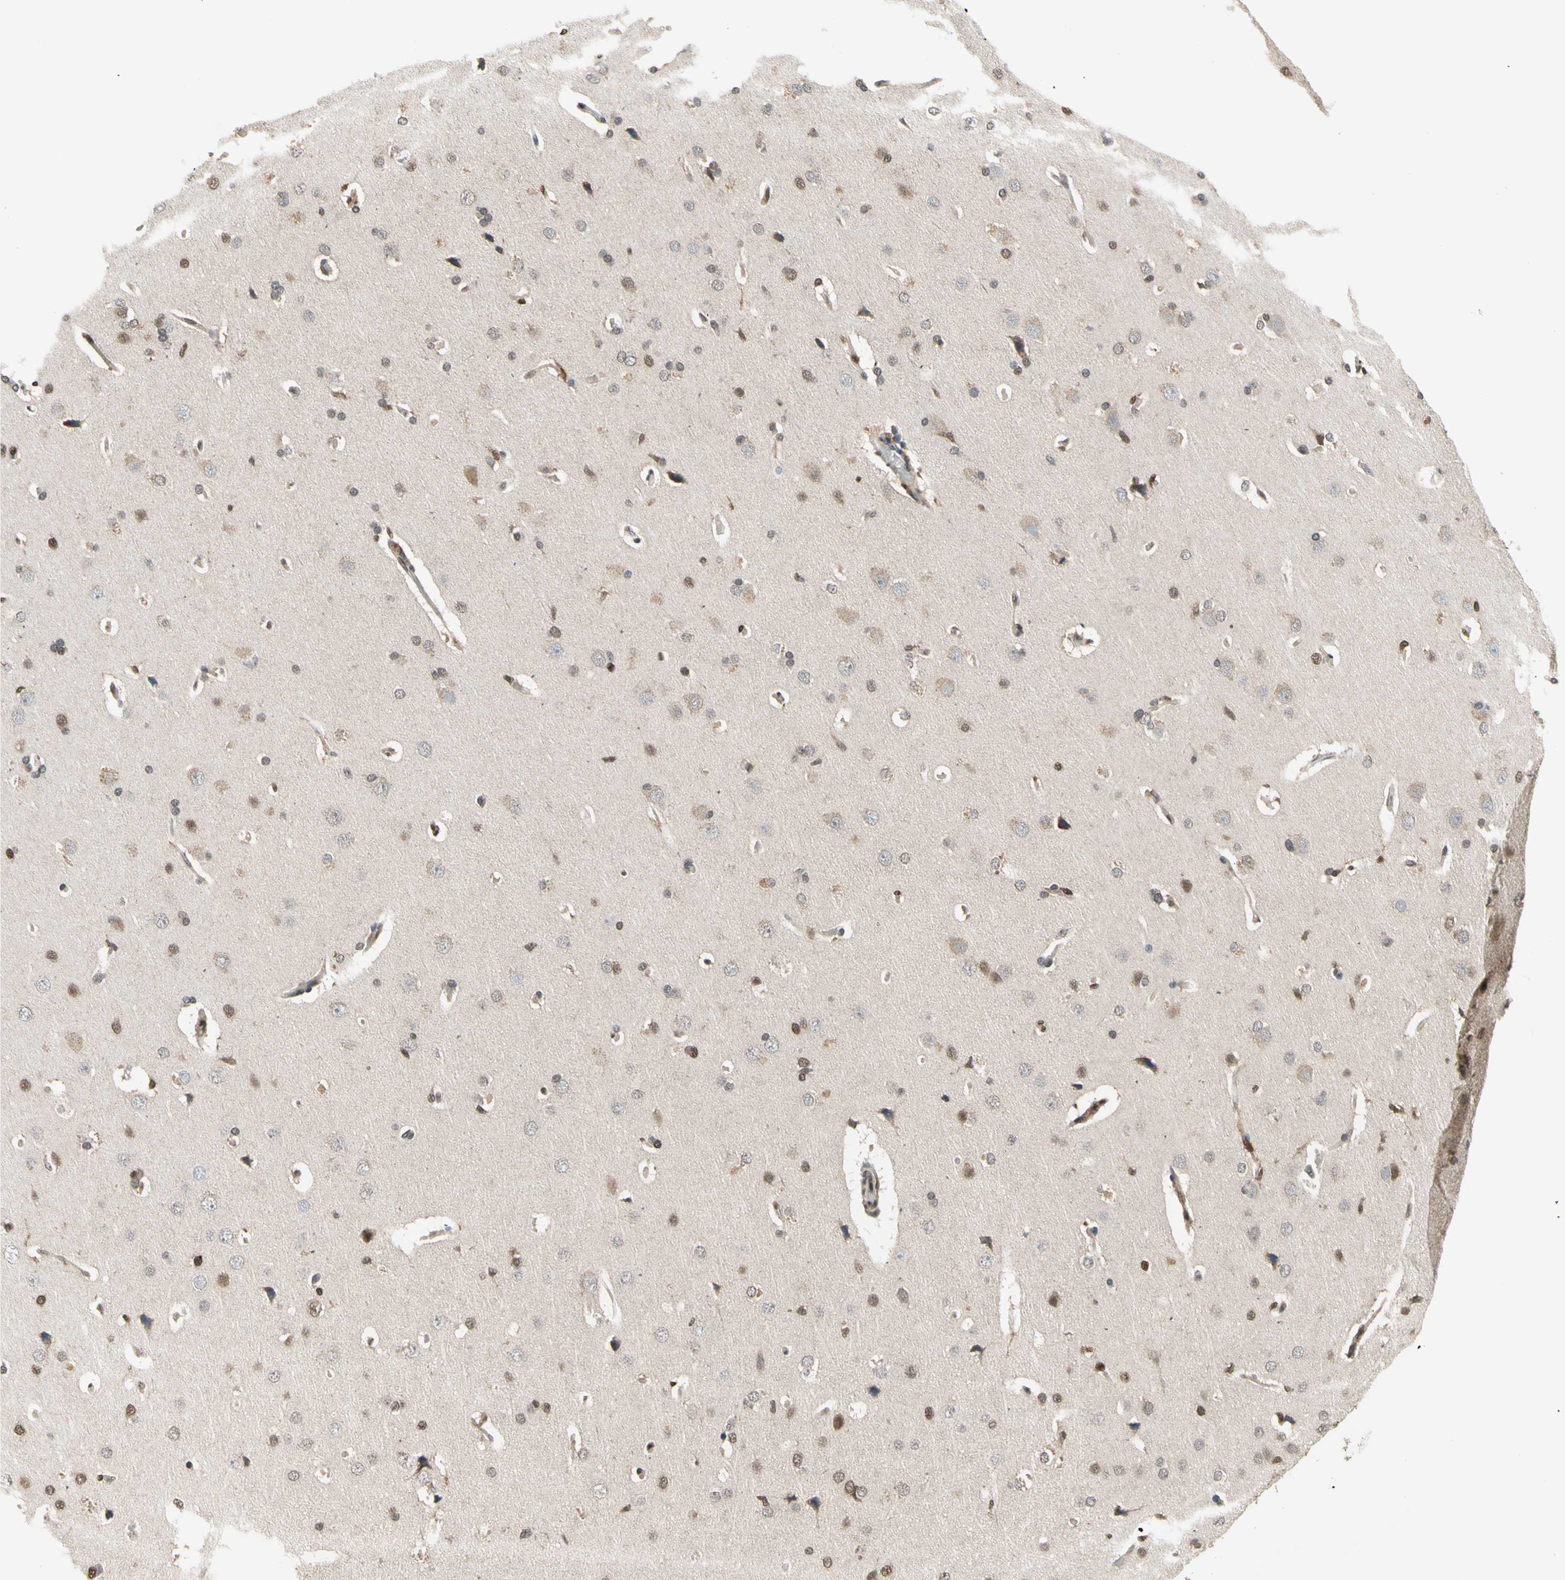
{"staining": {"intensity": "moderate", "quantity": "25%-75%", "location": "cytoplasmic/membranous,nuclear"}, "tissue": "cerebral cortex", "cell_type": "Endothelial cells", "image_type": "normal", "snomed": [{"axis": "morphology", "description": "Normal tissue, NOS"}, {"axis": "topography", "description": "Cerebral cortex"}], "caption": "Protein expression by IHC demonstrates moderate cytoplasmic/membranous,nuclear expression in about 25%-75% of endothelial cells in unremarkable cerebral cortex. The protein of interest is stained brown, and the nuclei are stained in blue (DAB IHC with brightfield microscopy, high magnification).", "gene": "GSR", "patient": {"sex": "male", "age": 62}}